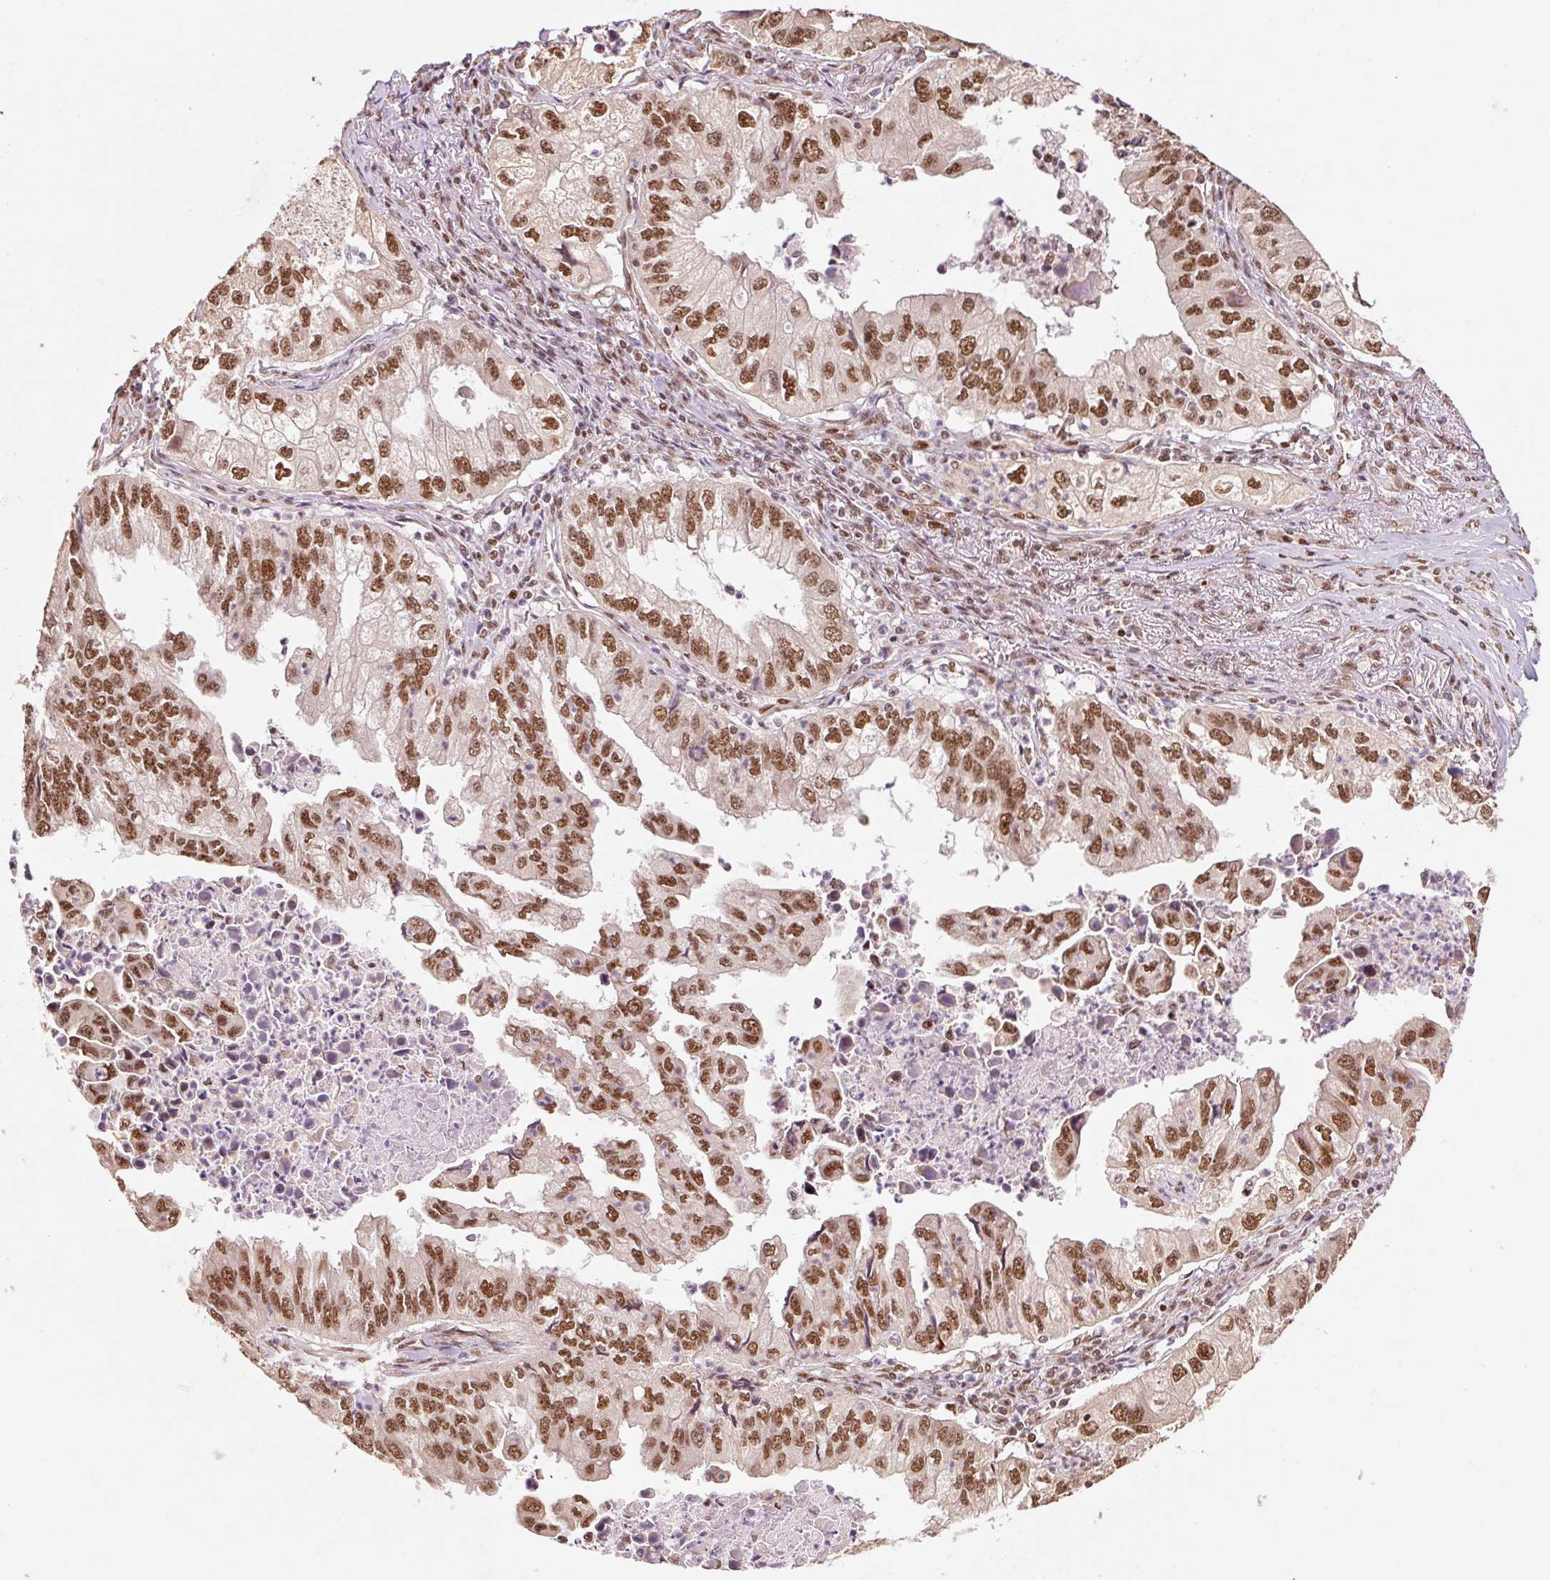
{"staining": {"intensity": "moderate", "quantity": ">75%", "location": "nuclear"}, "tissue": "lung cancer", "cell_type": "Tumor cells", "image_type": "cancer", "snomed": [{"axis": "morphology", "description": "Adenocarcinoma, NOS"}, {"axis": "topography", "description": "Lung"}], "caption": "Human lung adenocarcinoma stained for a protein (brown) exhibits moderate nuclear positive staining in about >75% of tumor cells.", "gene": "INTS8", "patient": {"sex": "male", "age": 48}}